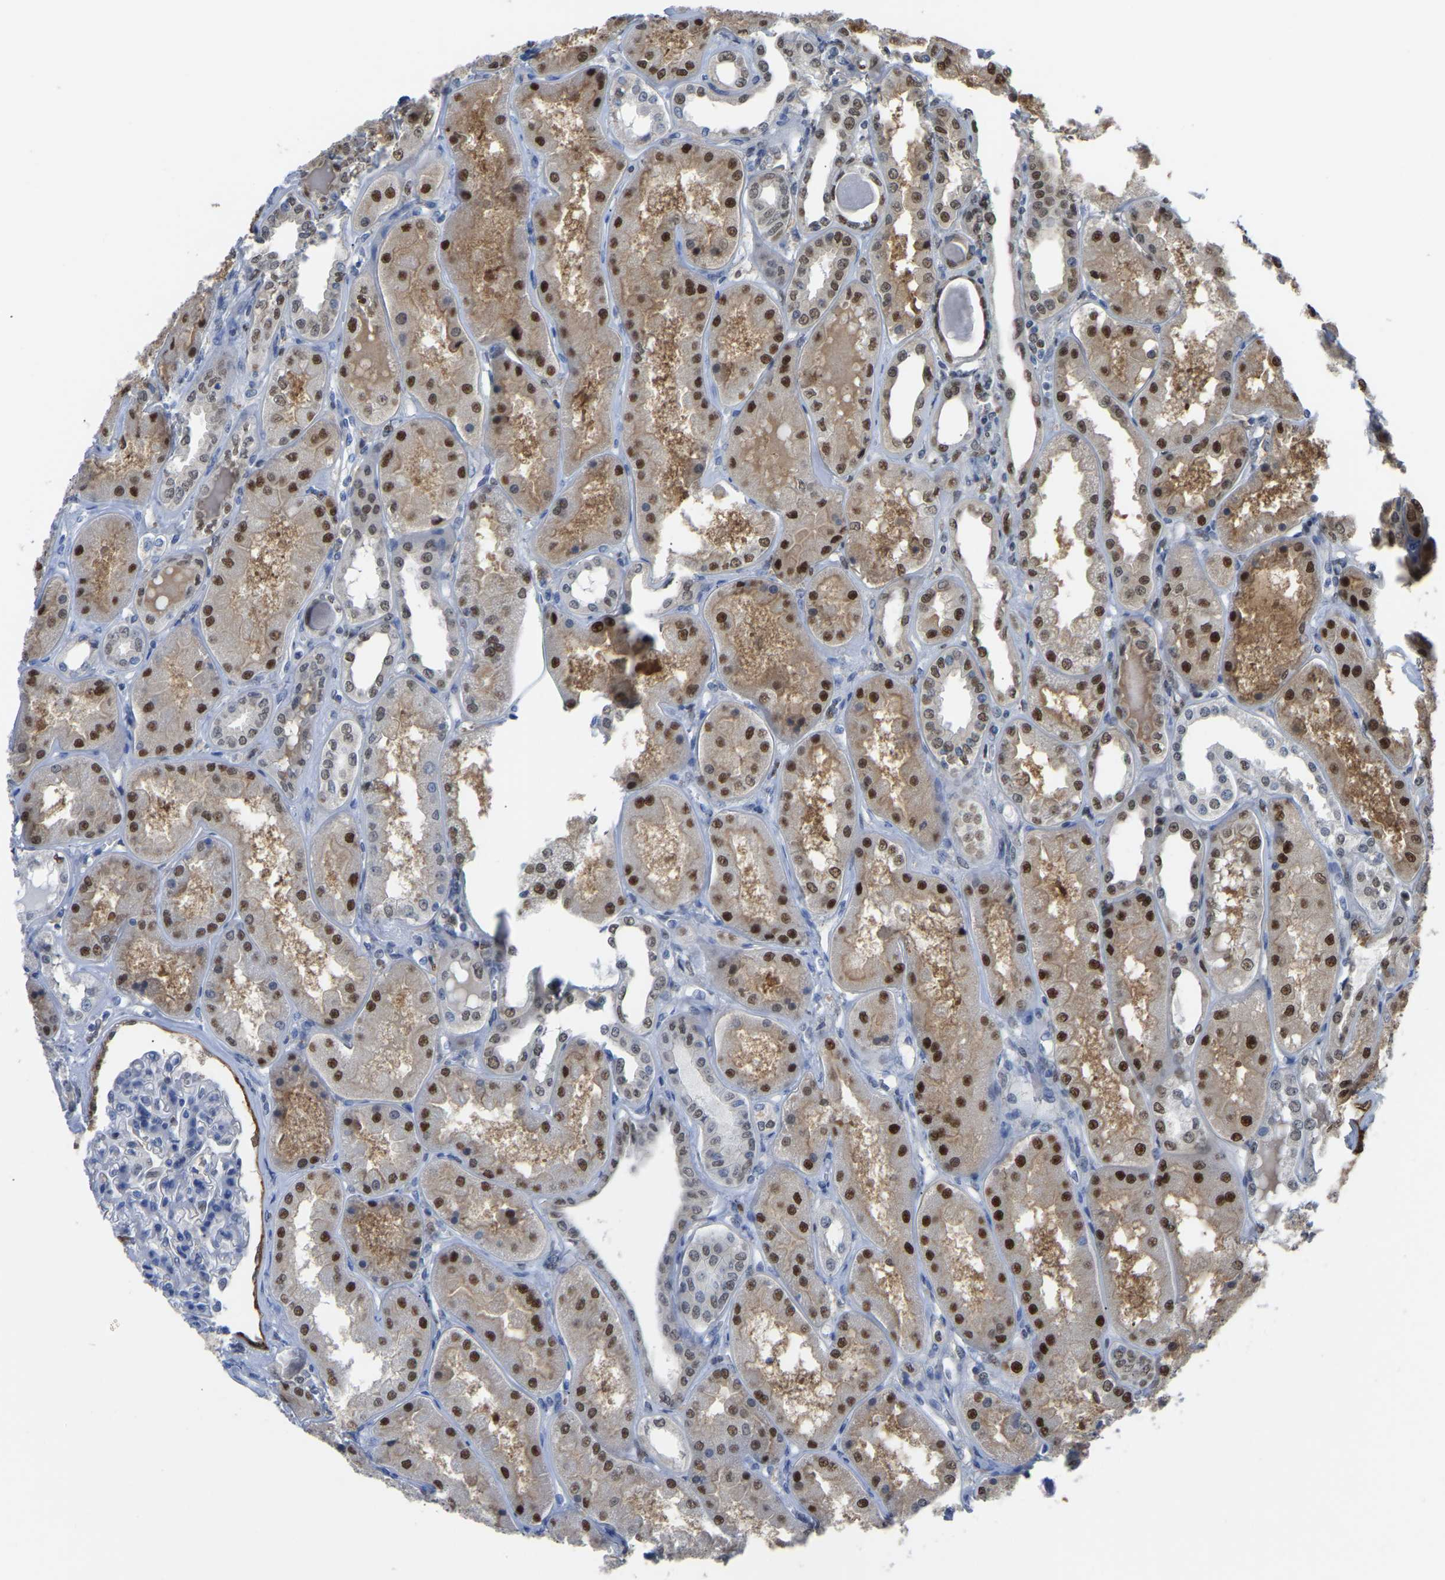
{"staining": {"intensity": "negative", "quantity": "none", "location": "none"}, "tissue": "kidney", "cell_type": "Cells in glomeruli", "image_type": "normal", "snomed": [{"axis": "morphology", "description": "Normal tissue, NOS"}, {"axis": "topography", "description": "Kidney"}], "caption": "A high-resolution image shows immunohistochemistry (IHC) staining of unremarkable kidney, which demonstrates no significant expression in cells in glomeruli.", "gene": "KLRG2", "patient": {"sex": "female", "age": 56}}